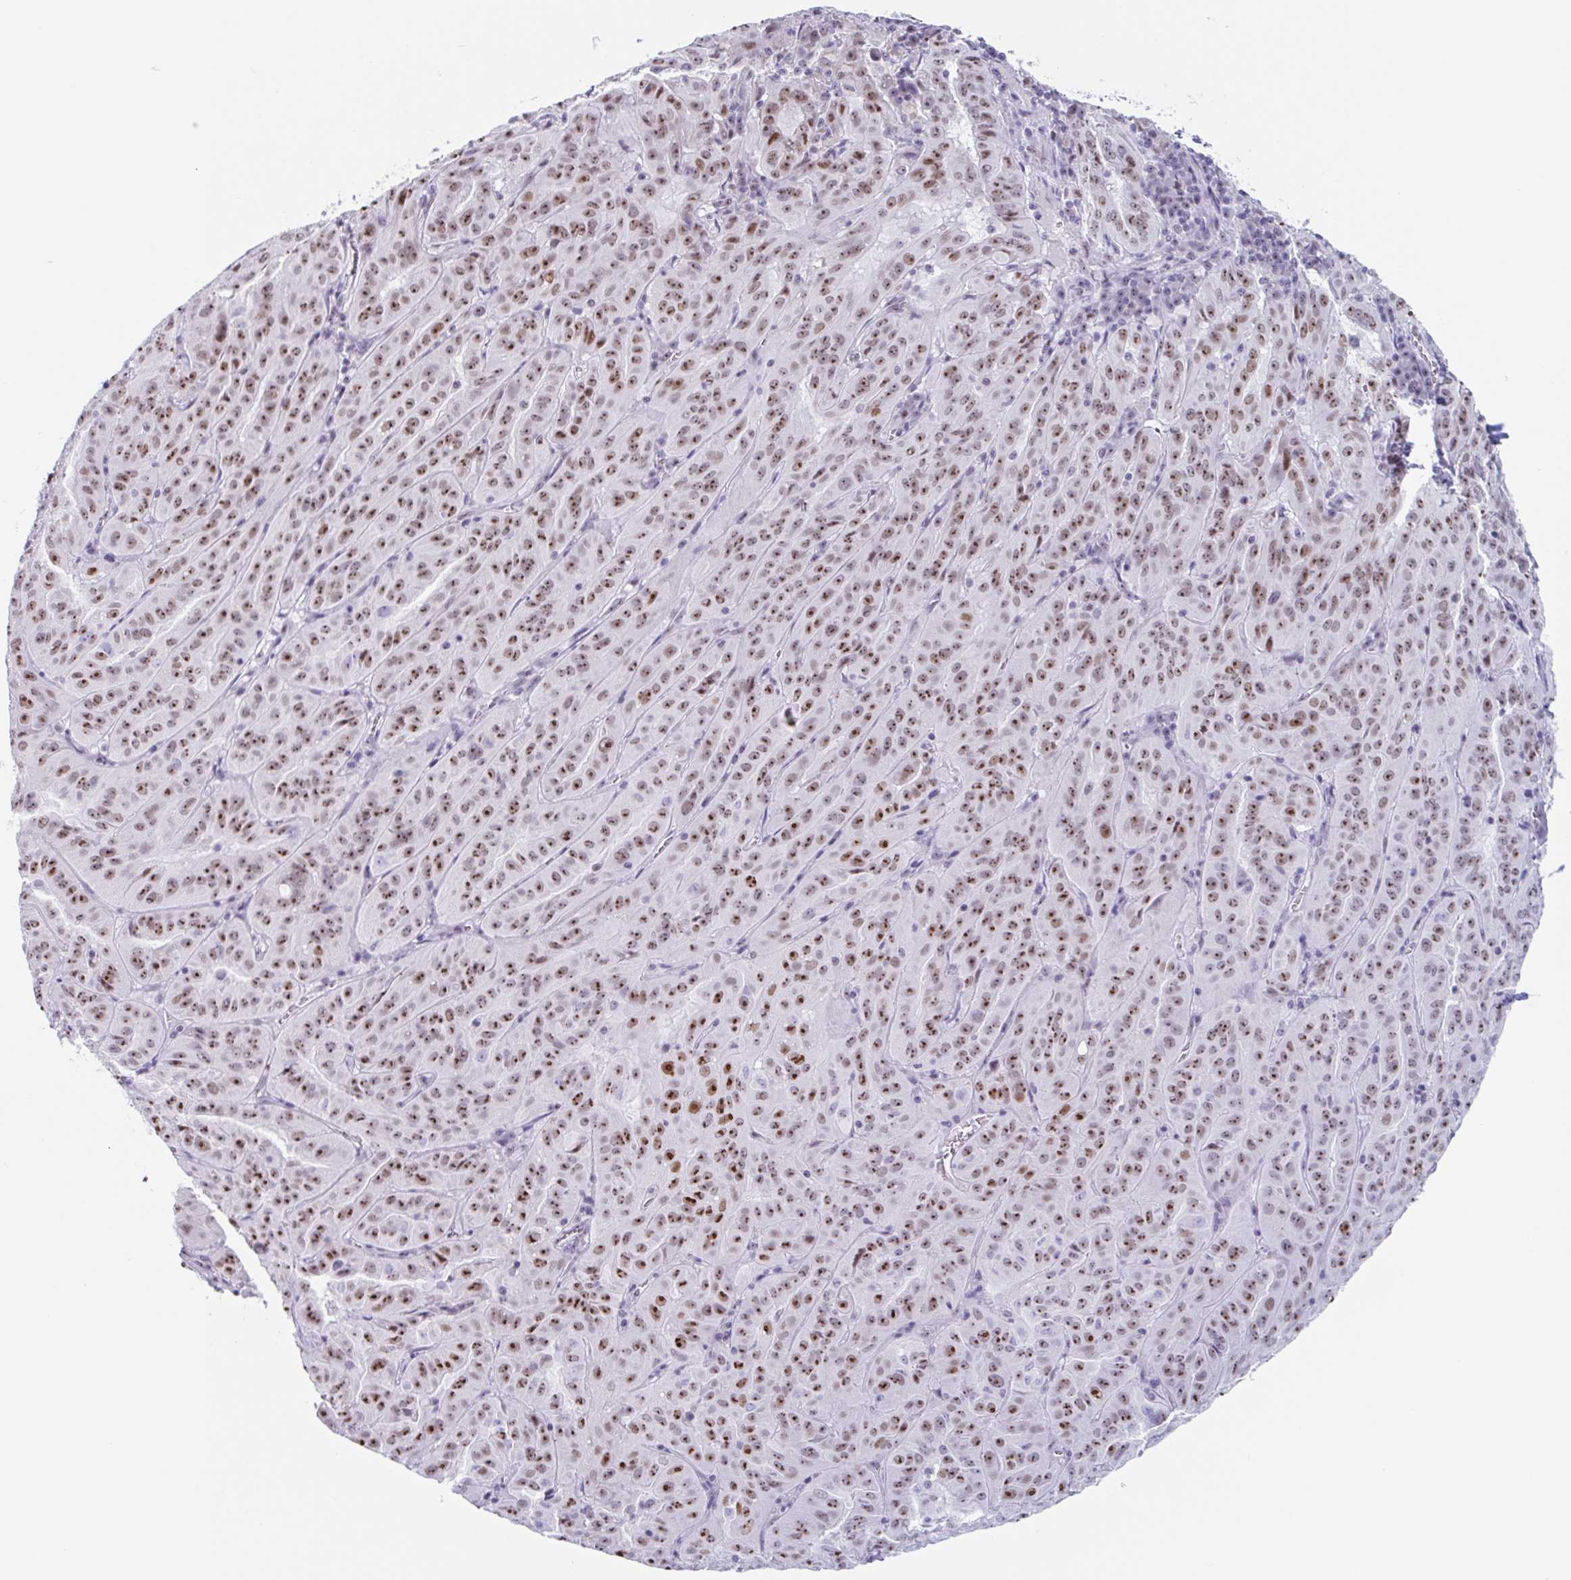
{"staining": {"intensity": "moderate", "quantity": ">75%", "location": "nuclear"}, "tissue": "pancreatic cancer", "cell_type": "Tumor cells", "image_type": "cancer", "snomed": [{"axis": "morphology", "description": "Adenocarcinoma, NOS"}, {"axis": "topography", "description": "Pancreas"}], "caption": "DAB immunohistochemical staining of adenocarcinoma (pancreatic) shows moderate nuclear protein expression in about >75% of tumor cells.", "gene": "LENG9", "patient": {"sex": "male", "age": 63}}